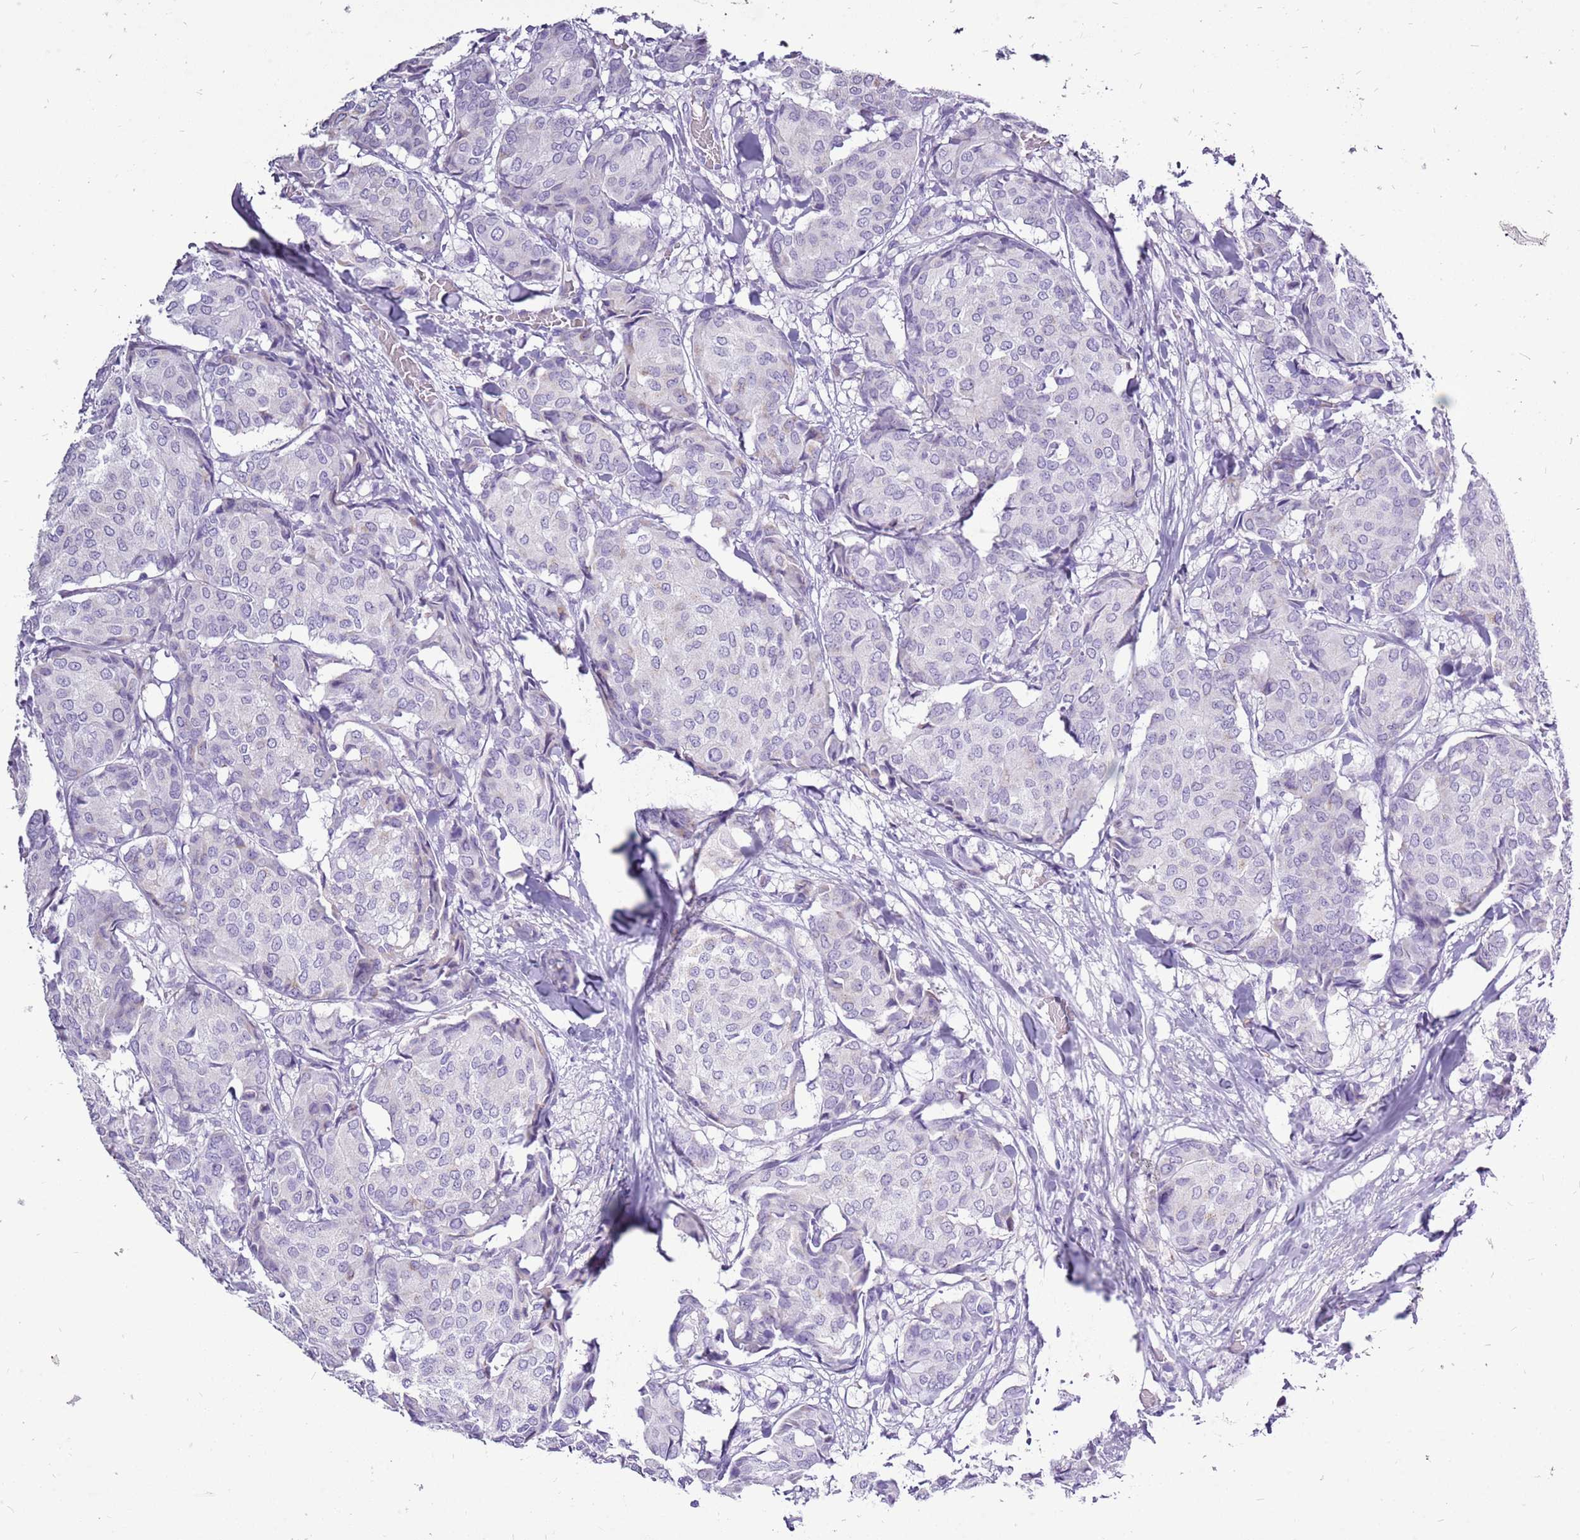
{"staining": {"intensity": "negative", "quantity": "none", "location": "none"}, "tissue": "breast cancer", "cell_type": "Tumor cells", "image_type": "cancer", "snomed": [{"axis": "morphology", "description": "Duct carcinoma"}, {"axis": "topography", "description": "Breast"}], "caption": "Tumor cells show no significant protein positivity in breast intraductal carcinoma.", "gene": "ACSS3", "patient": {"sex": "female", "age": 75}}